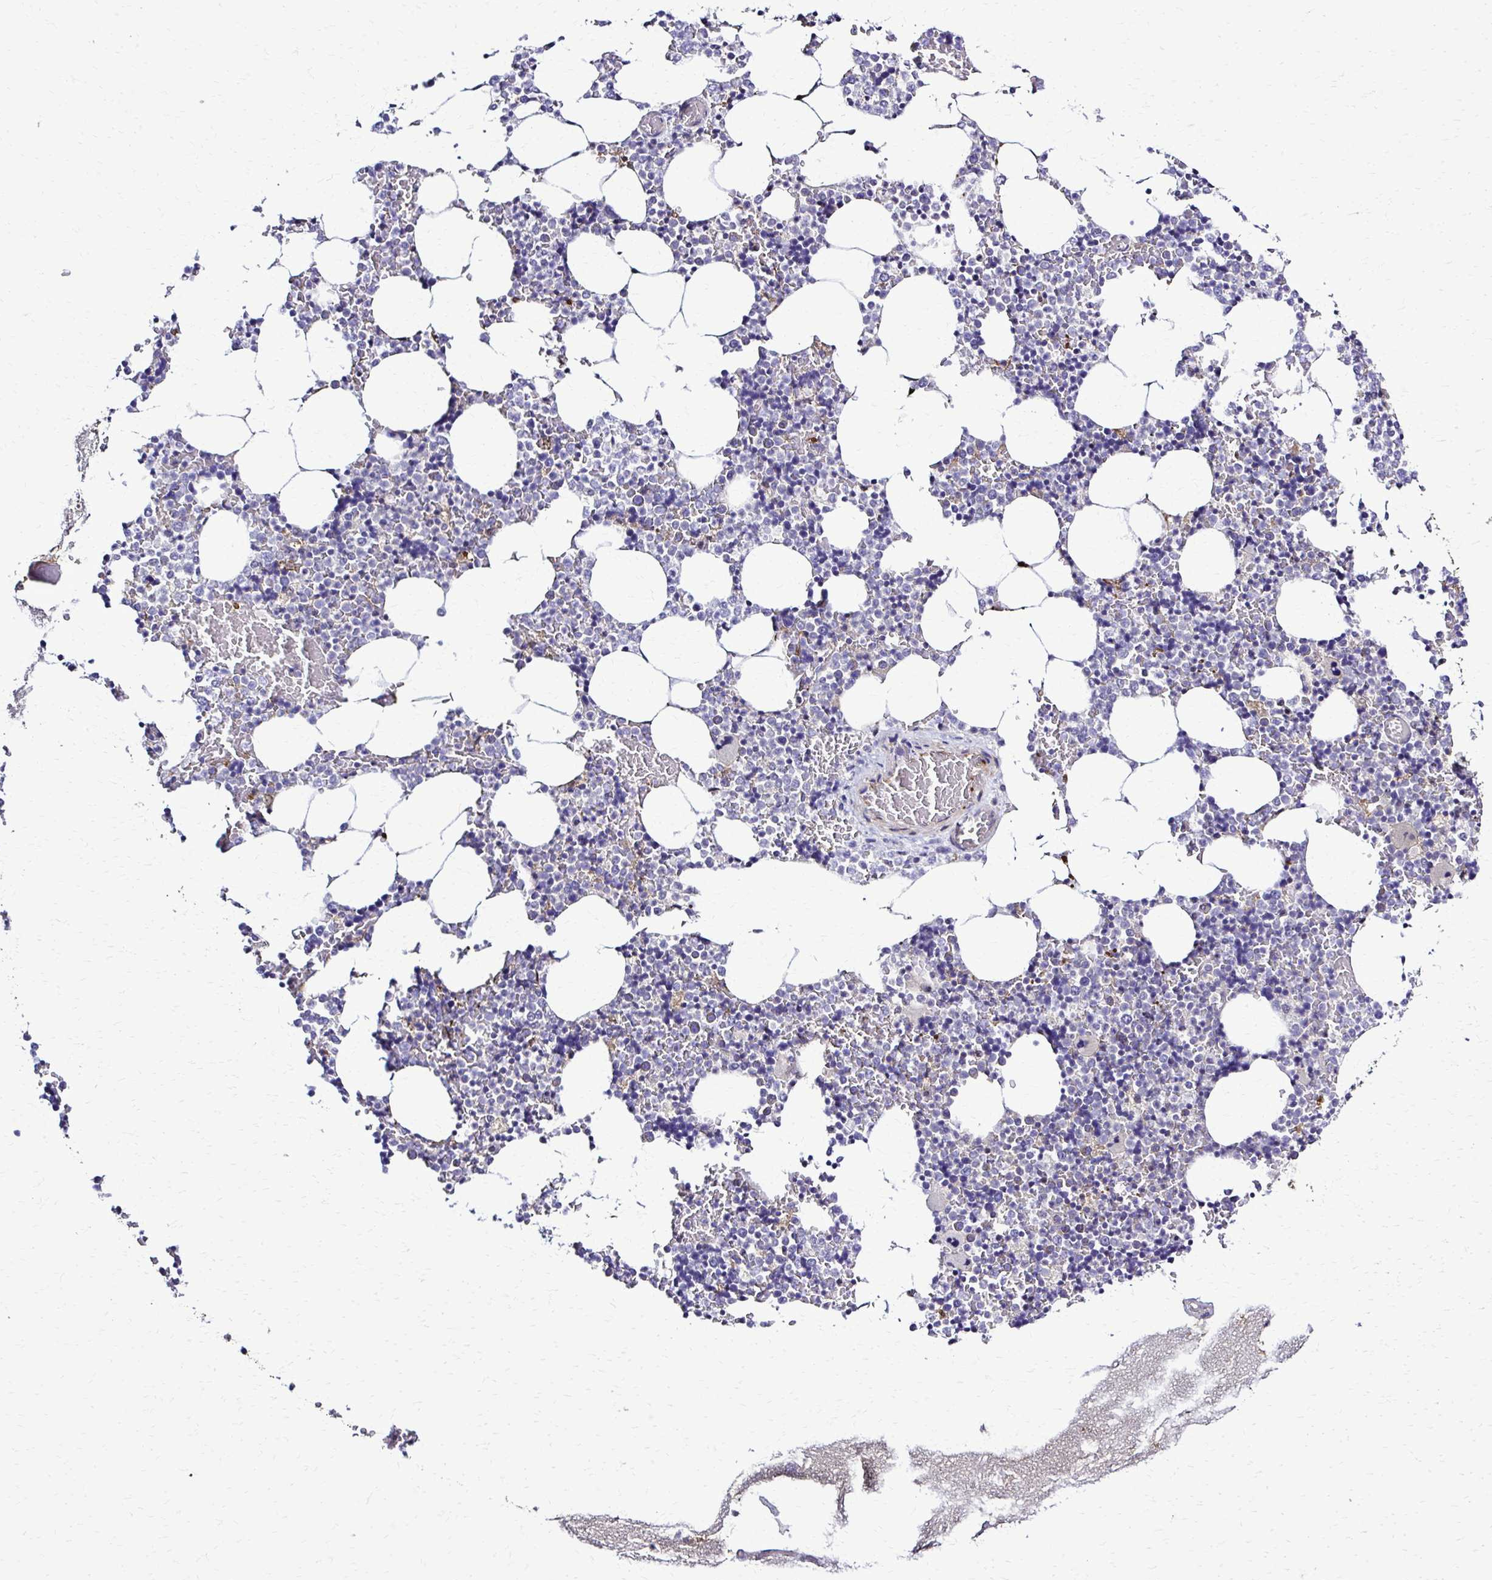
{"staining": {"intensity": "negative", "quantity": "none", "location": "none"}, "tissue": "bone marrow", "cell_type": "Hematopoietic cells", "image_type": "normal", "snomed": [{"axis": "morphology", "description": "Normal tissue, NOS"}, {"axis": "topography", "description": "Bone marrow"}], "caption": "The micrograph displays no significant positivity in hematopoietic cells of bone marrow.", "gene": "RASL11B", "patient": {"sex": "female", "age": 42}}